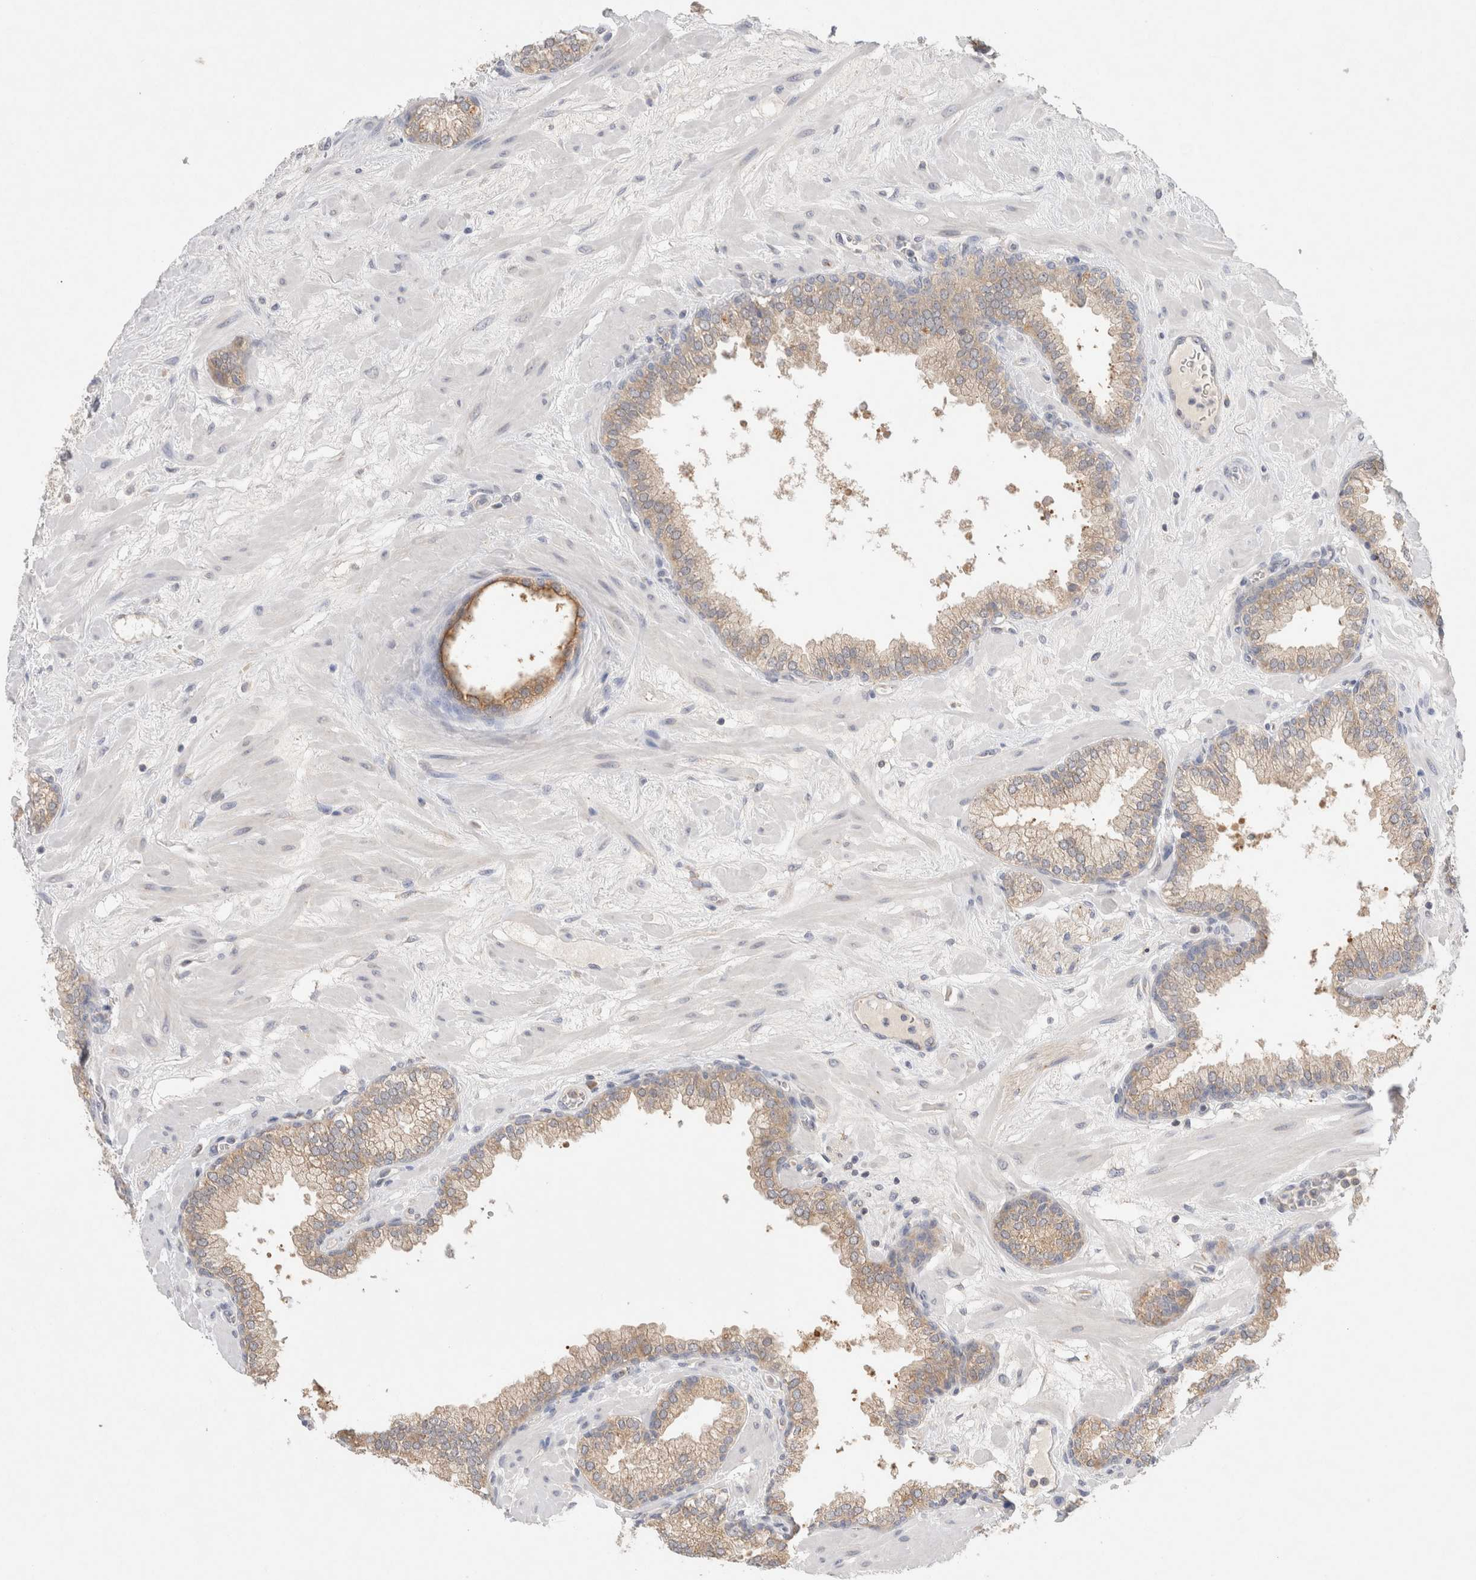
{"staining": {"intensity": "weak", "quantity": ">75%", "location": "cytoplasmic/membranous"}, "tissue": "prostate", "cell_type": "Glandular cells", "image_type": "normal", "snomed": [{"axis": "morphology", "description": "Normal tissue, NOS"}, {"axis": "morphology", "description": "Urothelial carcinoma, Low grade"}, {"axis": "topography", "description": "Urinary bladder"}, {"axis": "topography", "description": "Prostate"}], "caption": "A histopathology image of human prostate stained for a protein exhibits weak cytoplasmic/membranous brown staining in glandular cells. (Stains: DAB (3,3'-diaminobenzidine) in brown, nuclei in blue, Microscopy: brightfield microscopy at high magnification).", "gene": "GAS1", "patient": {"sex": "male", "age": 60}}